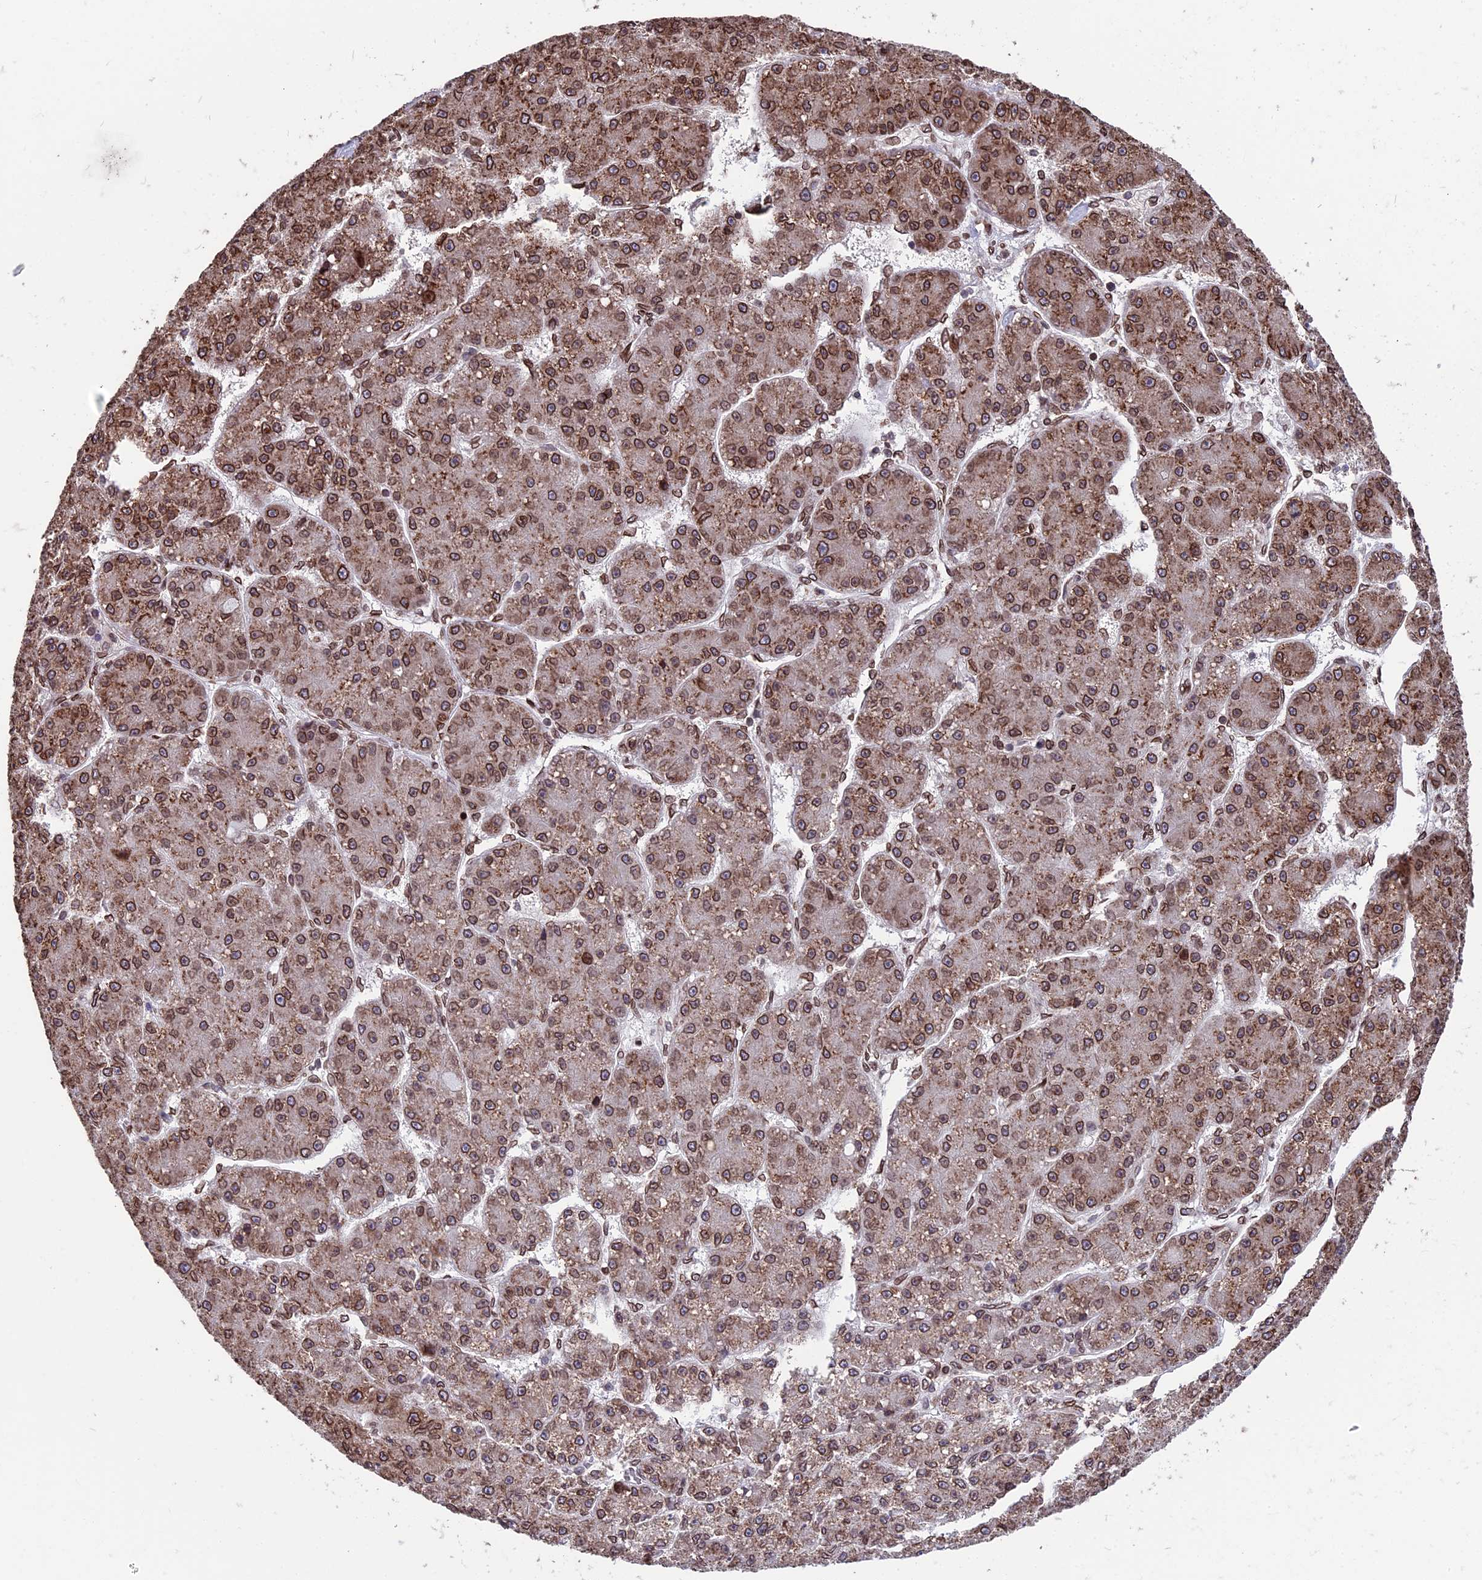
{"staining": {"intensity": "moderate", "quantity": ">75%", "location": "cytoplasmic/membranous,nuclear"}, "tissue": "liver cancer", "cell_type": "Tumor cells", "image_type": "cancer", "snomed": [{"axis": "morphology", "description": "Carcinoma, Hepatocellular, NOS"}, {"axis": "topography", "description": "Liver"}], "caption": "Protein expression analysis of human liver cancer (hepatocellular carcinoma) reveals moderate cytoplasmic/membranous and nuclear staining in approximately >75% of tumor cells.", "gene": "PTCHD4", "patient": {"sex": "male", "age": 67}}